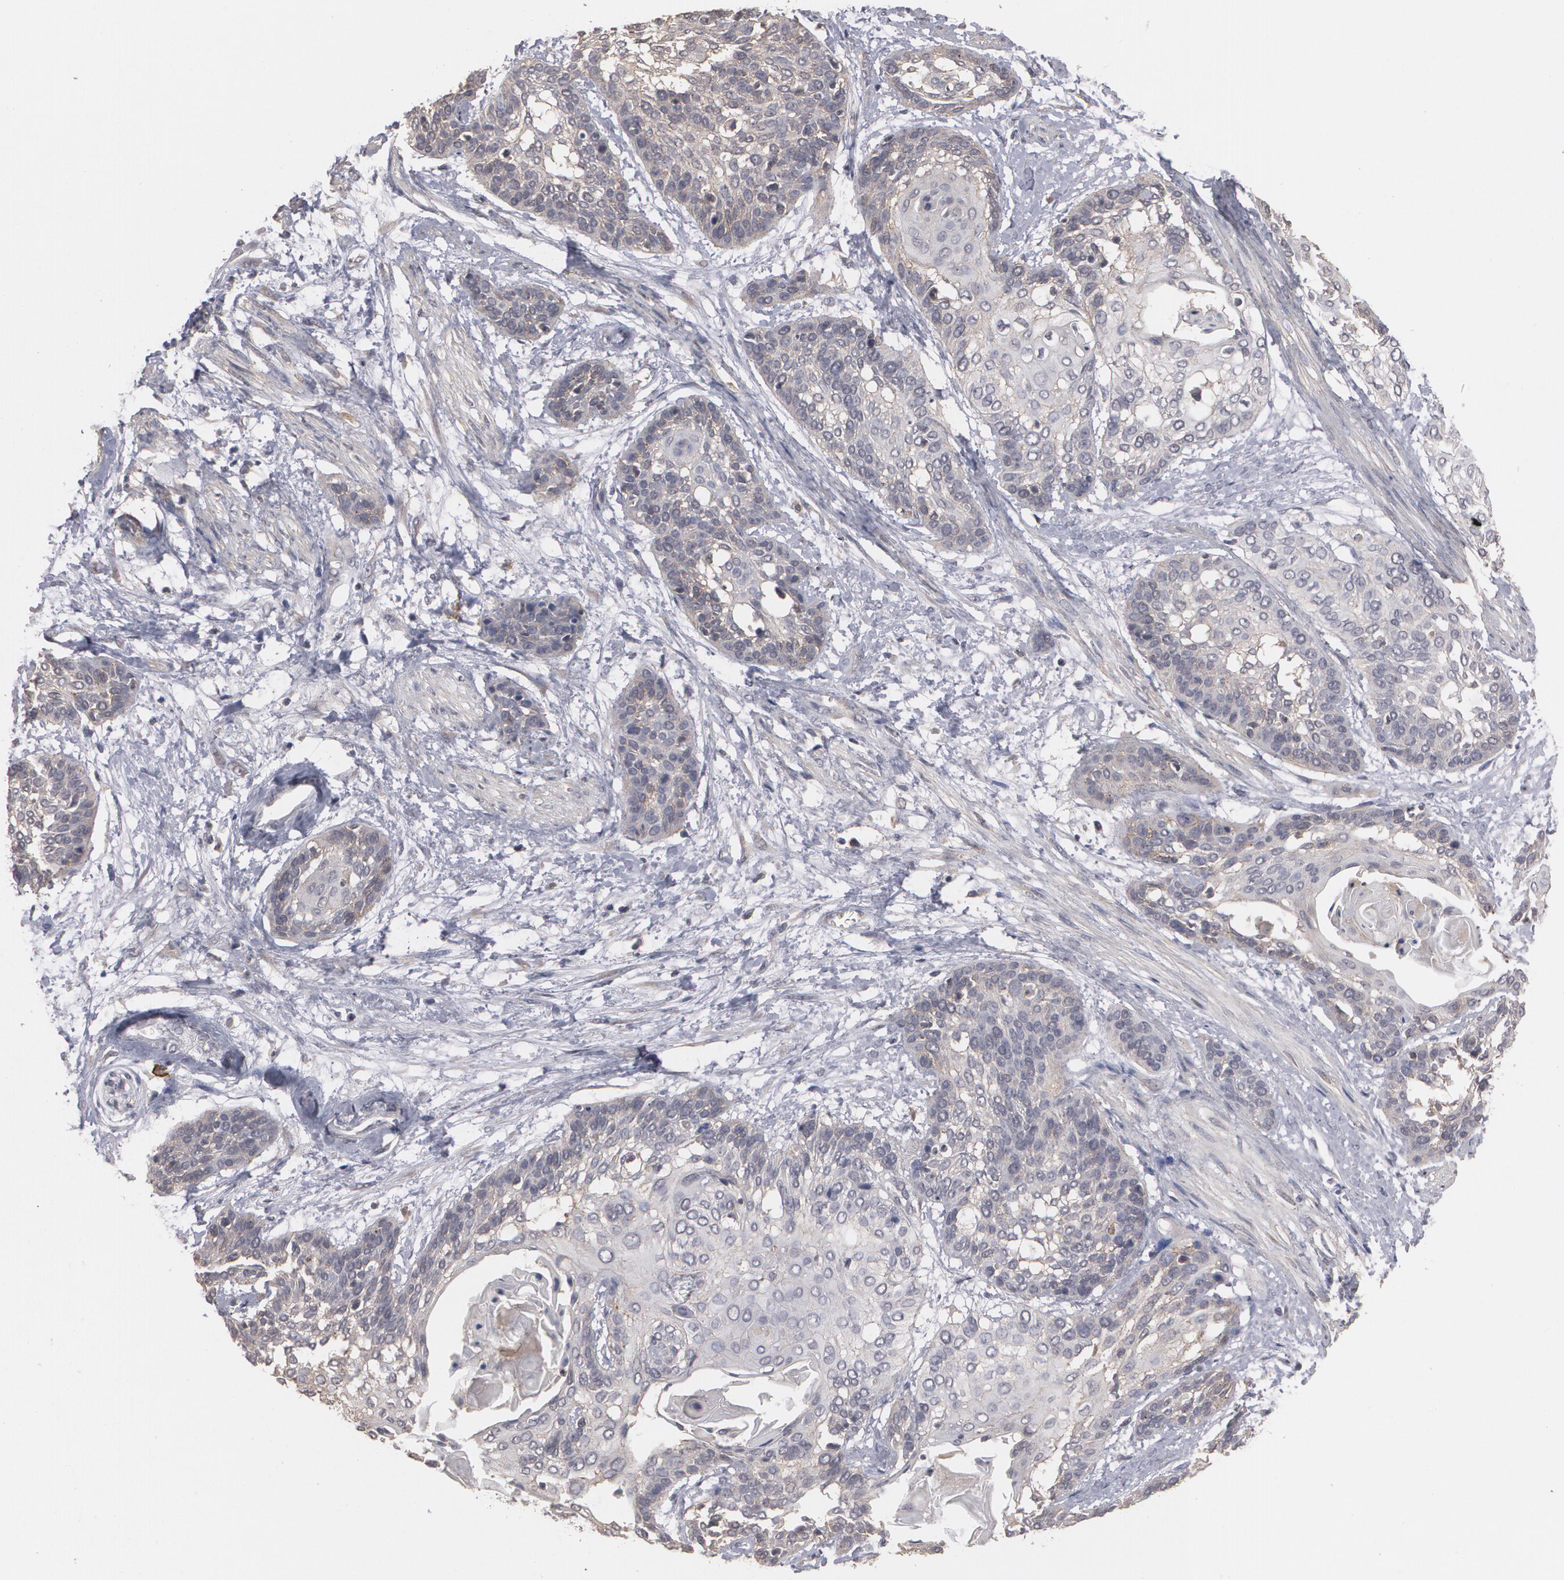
{"staining": {"intensity": "weak", "quantity": ">75%", "location": "cytoplasmic/membranous"}, "tissue": "cervical cancer", "cell_type": "Tumor cells", "image_type": "cancer", "snomed": [{"axis": "morphology", "description": "Squamous cell carcinoma, NOS"}, {"axis": "topography", "description": "Cervix"}], "caption": "IHC (DAB) staining of human cervical cancer demonstrates weak cytoplasmic/membranous protein positivity in about >75% of tumor cells.", "gene": "ARF6", "patient": {"sex": "female", "age": 57}}